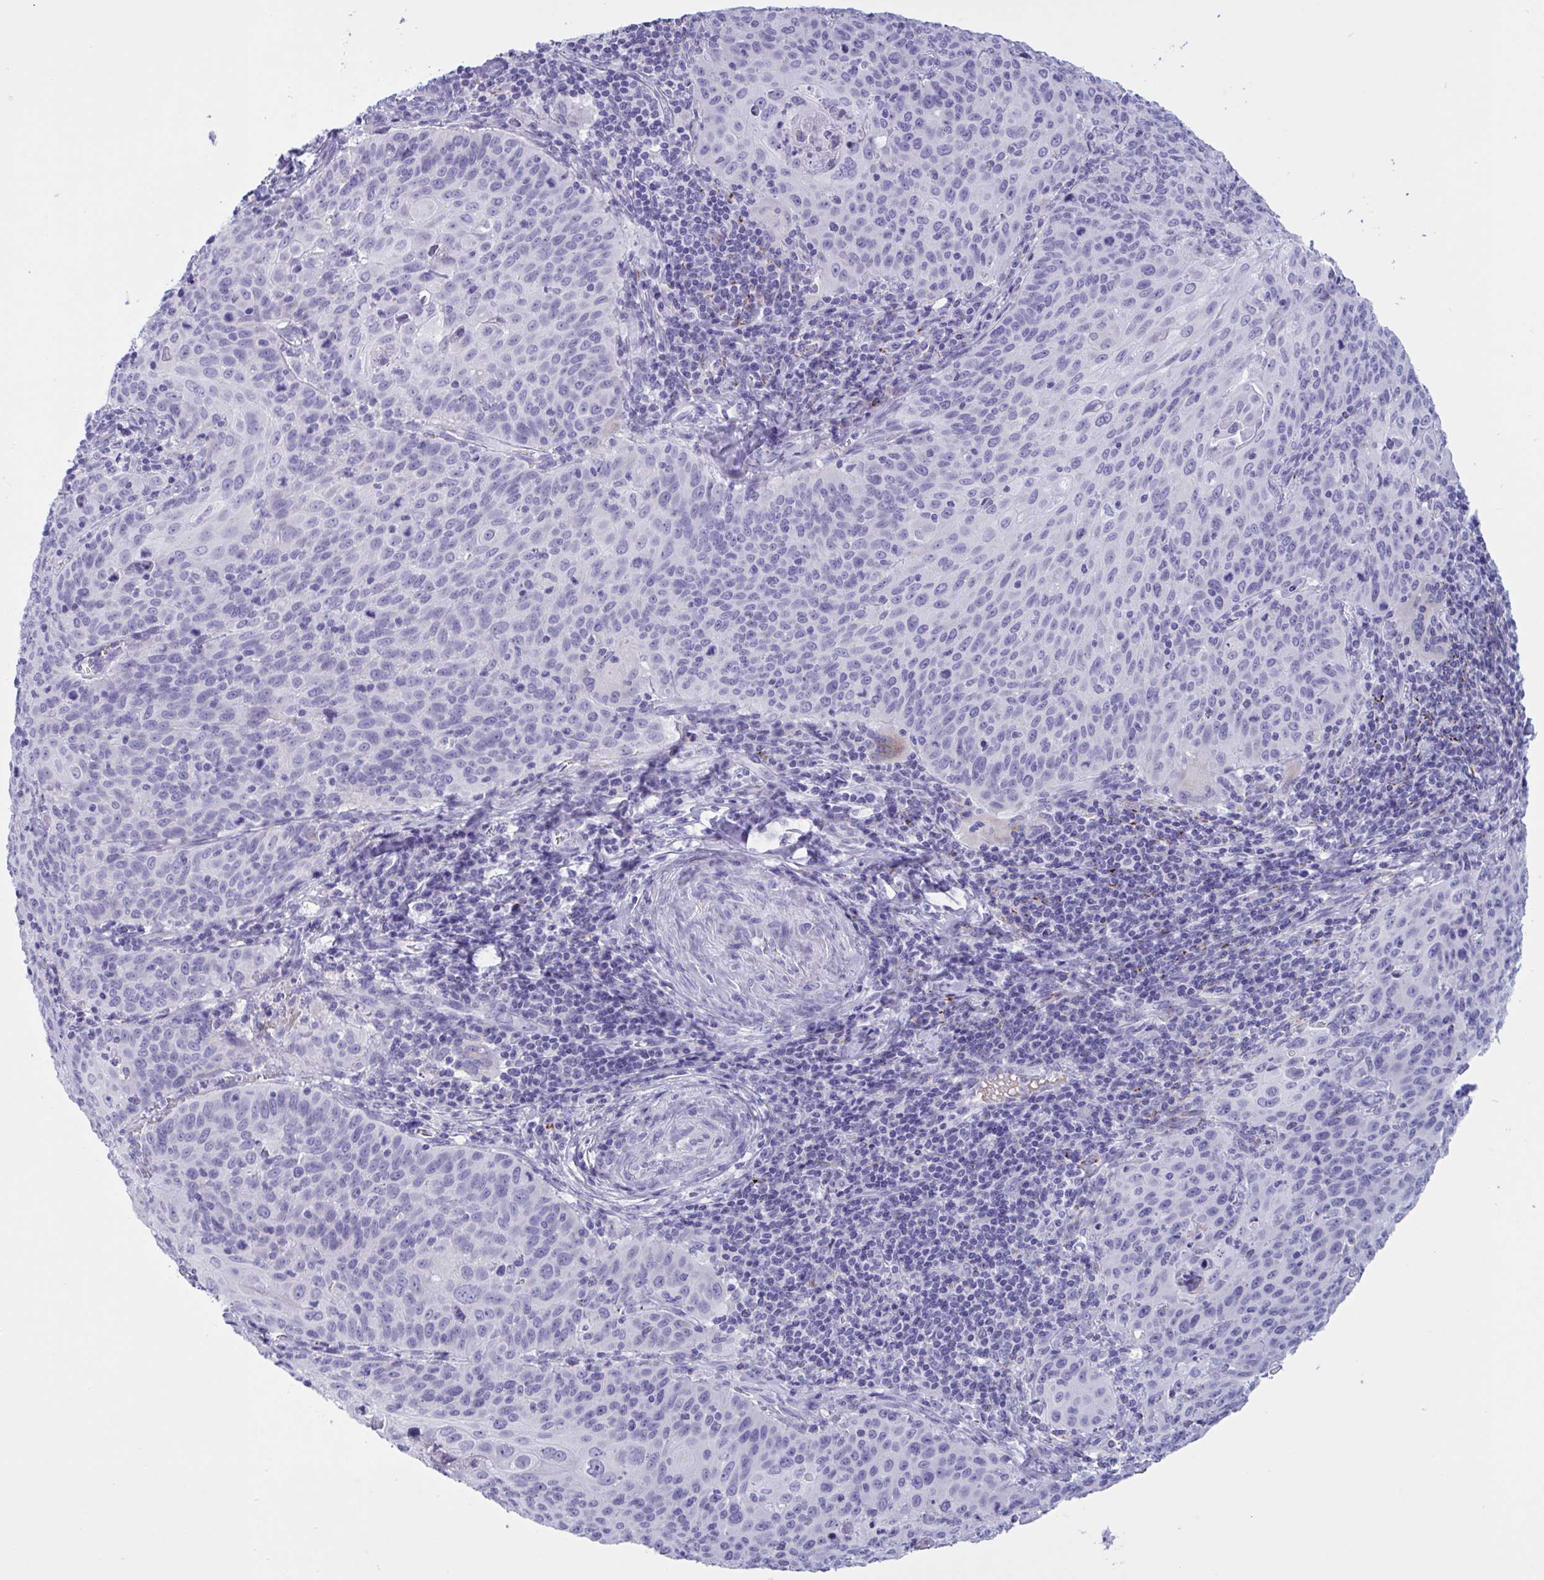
{"staining": {"intensity": "negative", "quantity": "none", "location": "none"}, "tissue": "cervical cancer", "cell_type": "Tumor cells", "image_type": "cancer", "snomed": [{"axis": "morphology", "description": "Squamous cell carcinoma, NOS"}, {"axis": "topography", "description": "Cervix"}], "caption": "The immunohistochemistry (IHC) photomicrograph has no significant expression in tumor cells of squamous cell carcinoma (cervical) tissue.", "gene": "OXLD1", "patient": {"sex": "female", "age": 65}}